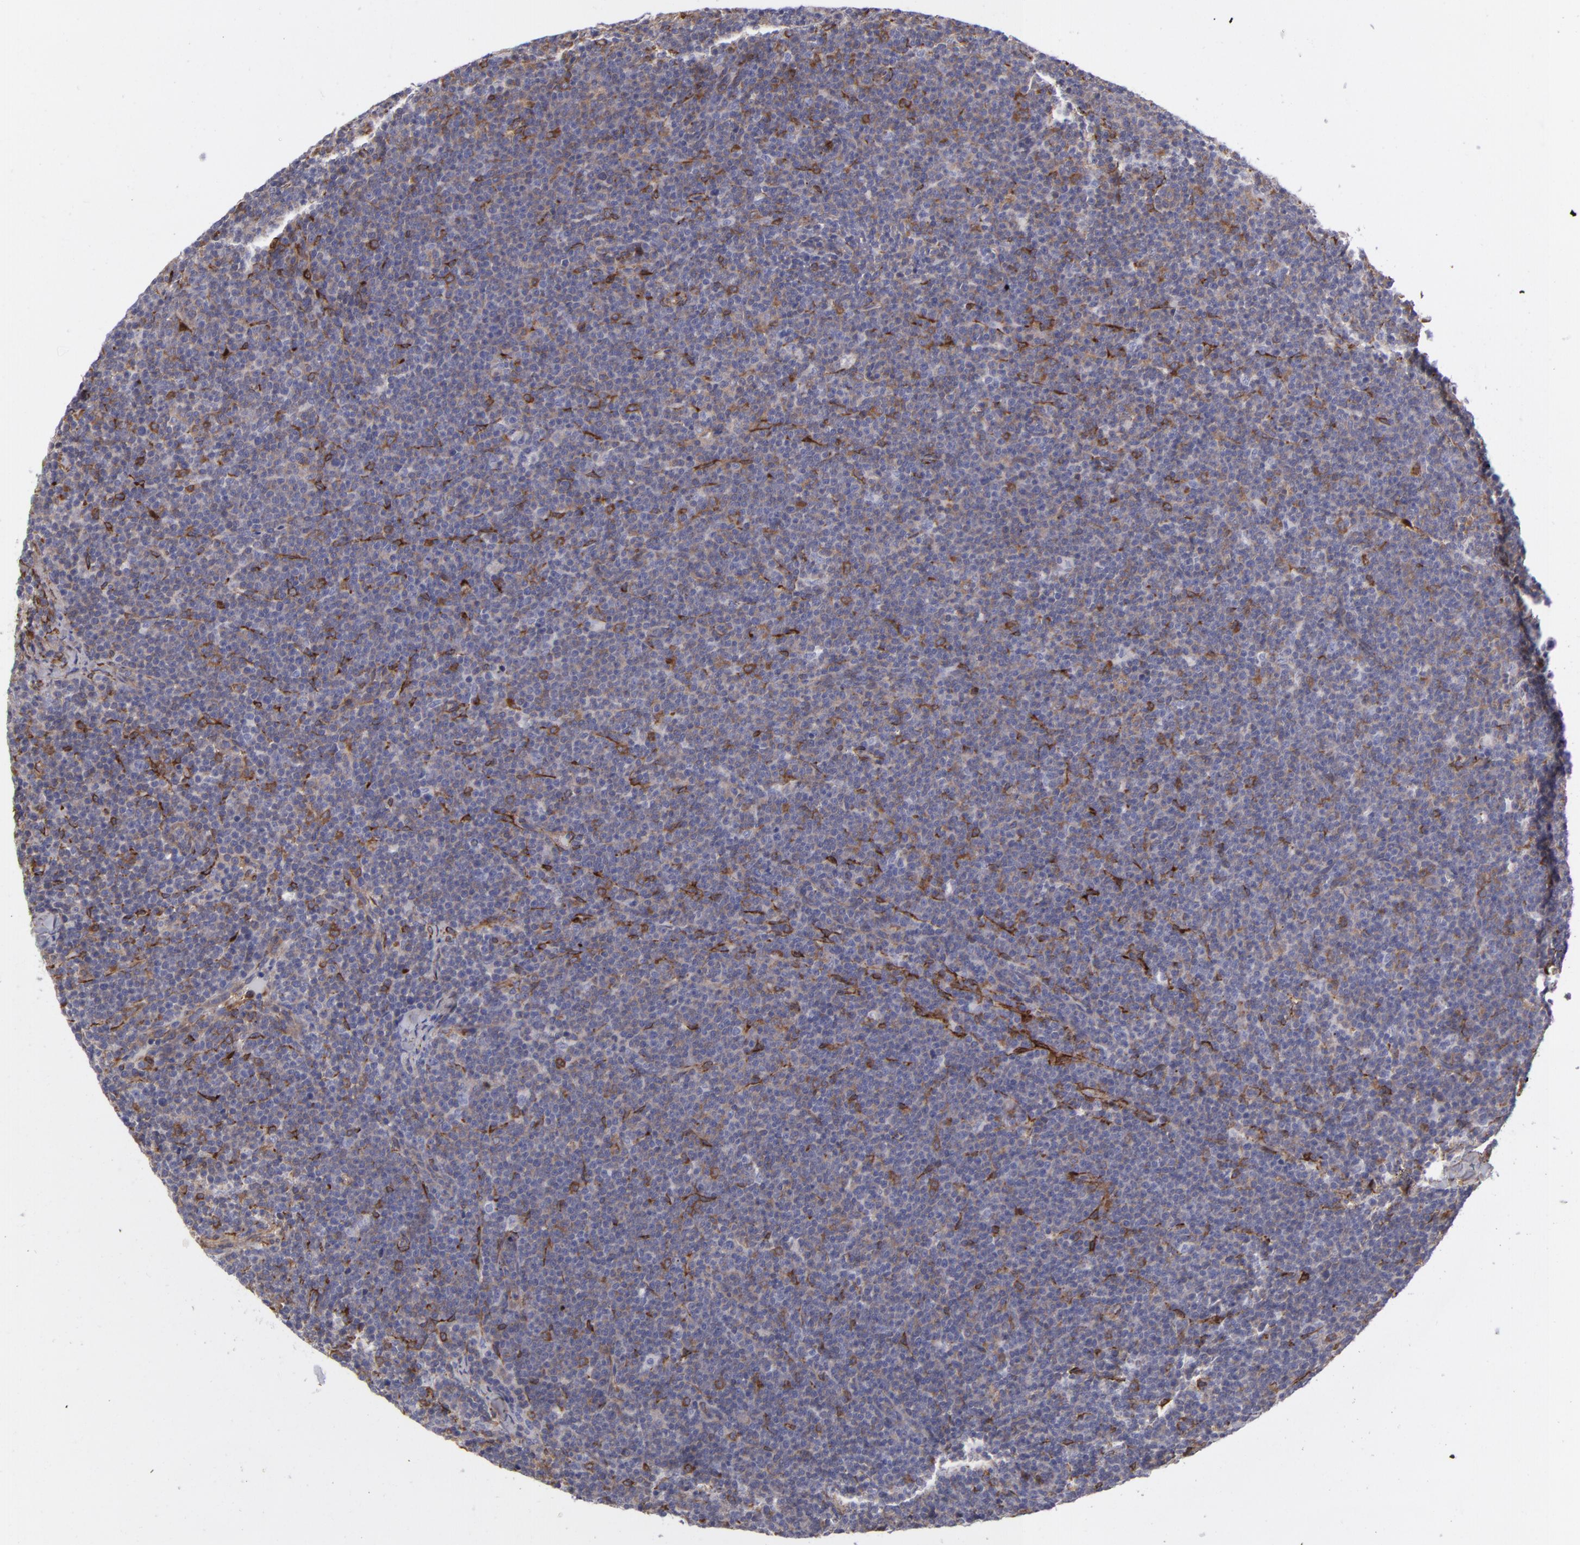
{"staining": {"intensity": "moderate", "quantity": "<25%", "location": "cytoplasmic/membranous"}, "tissue": "lymphoma", "cell_type": "Tumor cells", "image_type": "cancer", "snomed": [{"axis": "morphology", "description": "Malignant lymphoma, non-Hodgkin's type, High grade"}, {"axis": "topography", "description": "Lymph node"}], "caption": "Lymphoma stained for a protein (brown) shows moderate cytoplasmic/membranous positive expression in approximately <25% of tumor cells.", "gene": "VCL", "patient": {"sex": "female", "age": 58}}